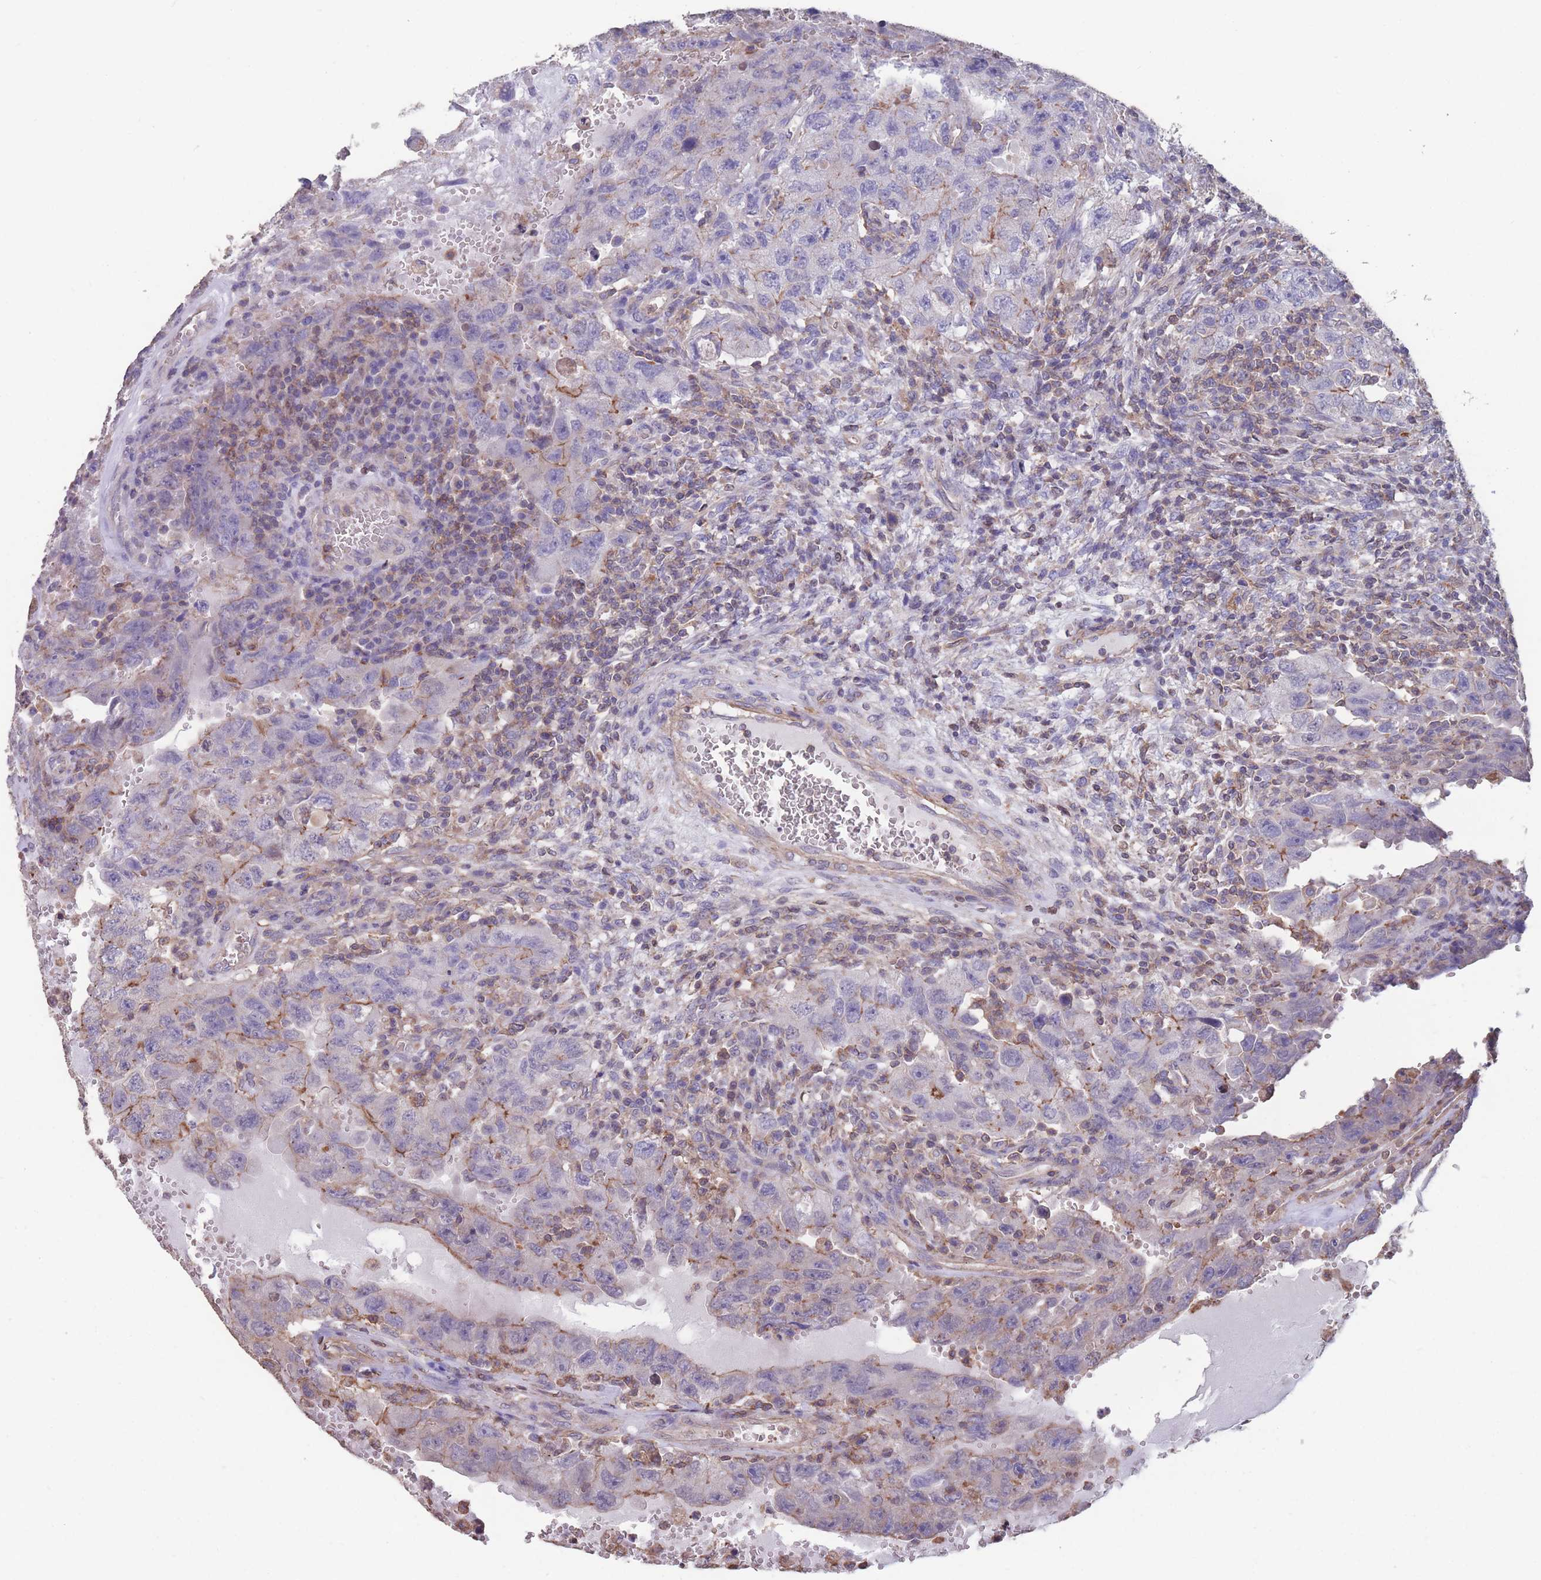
{"staining": {"intensity": "negative", "quantity": "none", "location": "none"}, "tissue": "testis cancer", "cell_type": "Tumor cells", "image_type": "cancer", "snomed": [{"axis": "morphology", "description": "Carcinoma, Embryonal, NOS"}, {"axis": "topography", "description": "Testis"}], "caption": "Human testis cancer (embryonal carcinoma) stained for a protein using IHC displays no expression in tumor cells.", "gene": "NUDT21", "patient": {"sex": "male", "age": 26}}